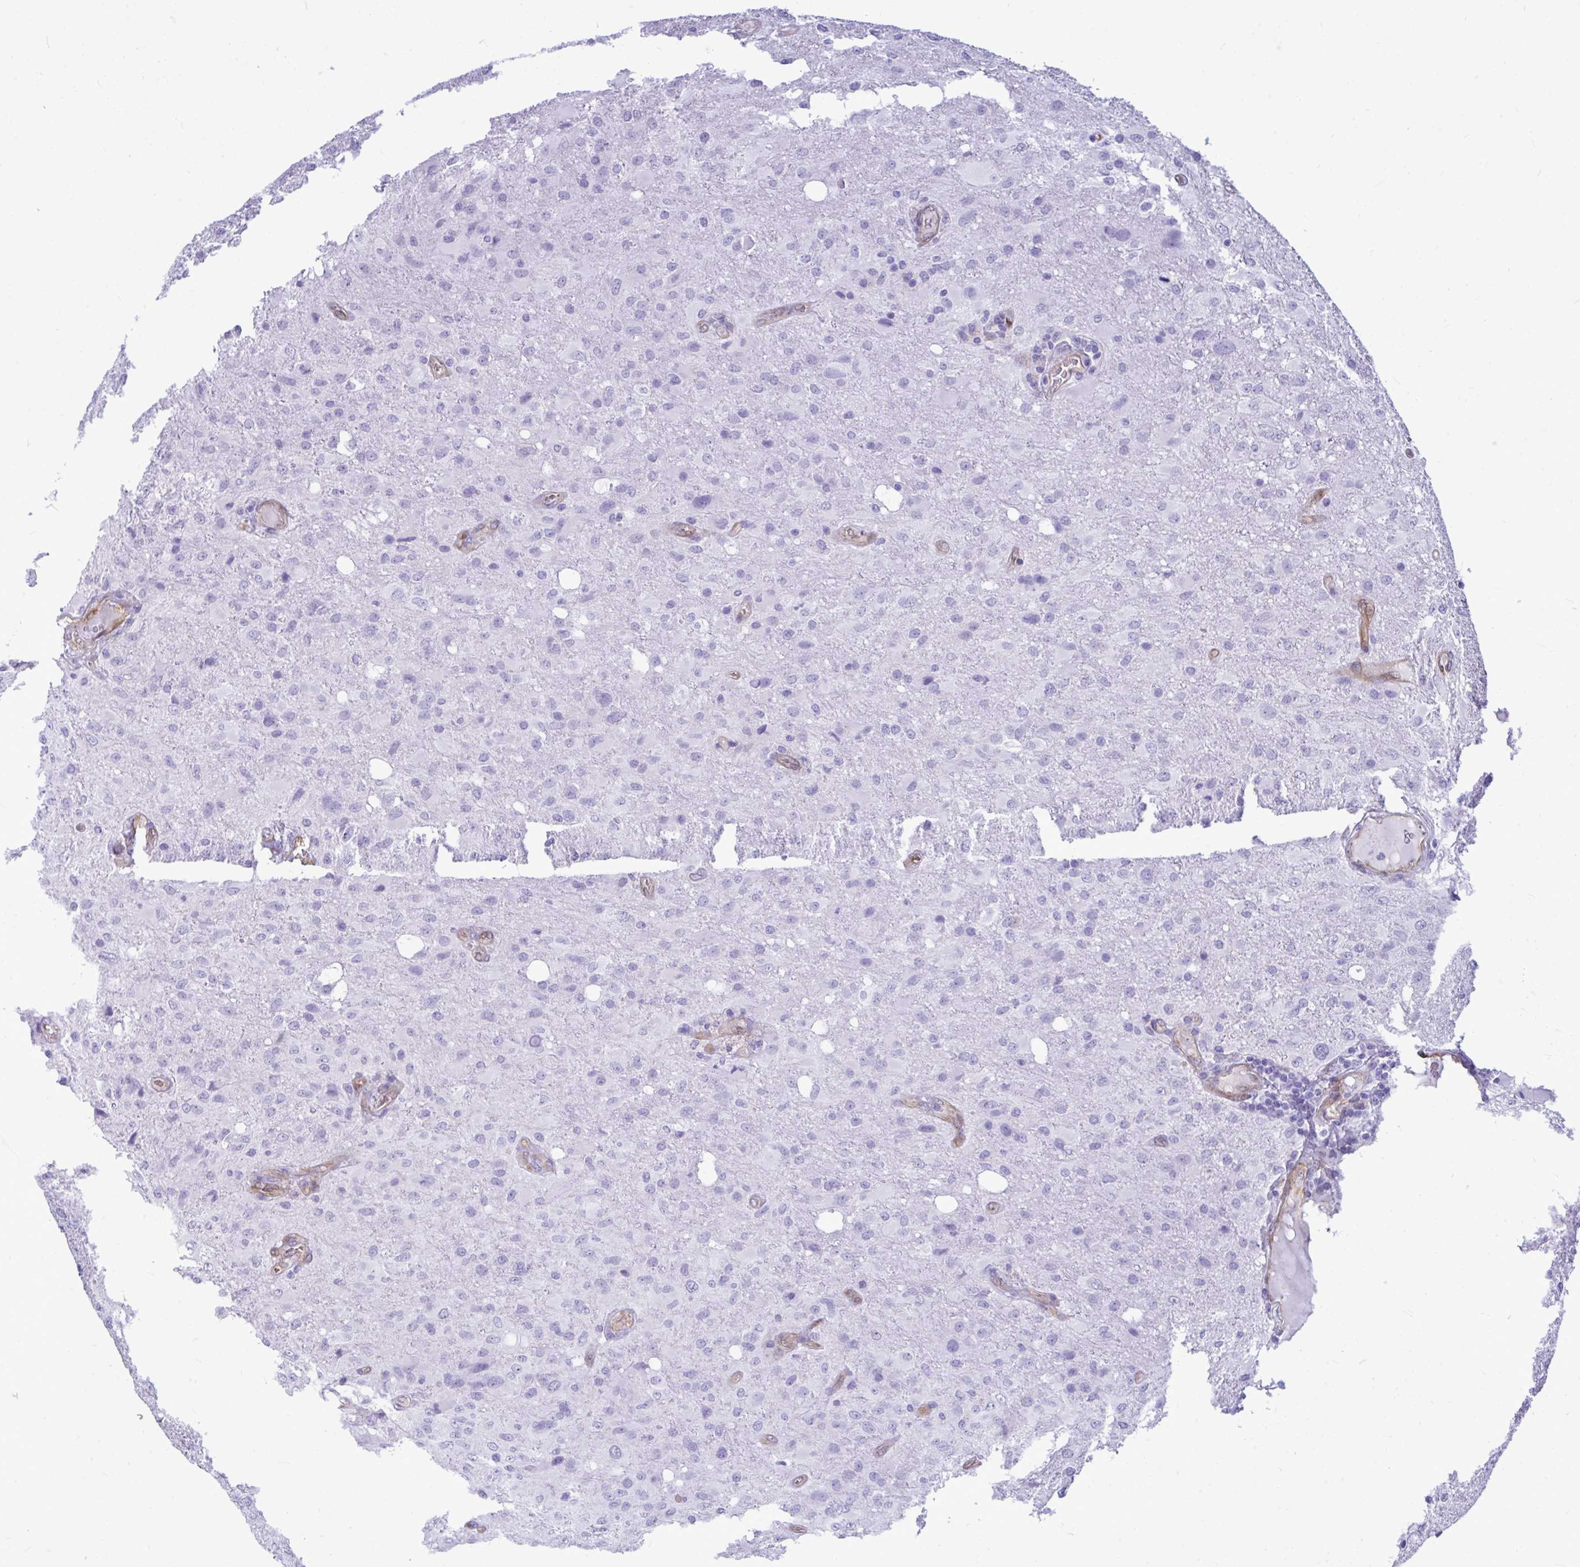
{"staining": {"intensity": "negative", "quantity": "none", "location": "none"}, "tissue": "glioma", "cell_type": "Tumor cells", "image_type": "cancer", "snomed": [{"axis": "morphology", "description": "Glioma, malignant, High grade"}, {"axis": "topography", "description": "Brain"}], "caption": "This histopathology image is of glioma stained with IHC to label a protein in brown with the nuclei are counter-stained blue. There is no expression in tumor cells.", "gene": "LIMS2", "patient": {"sex": "male", "age": 53}}